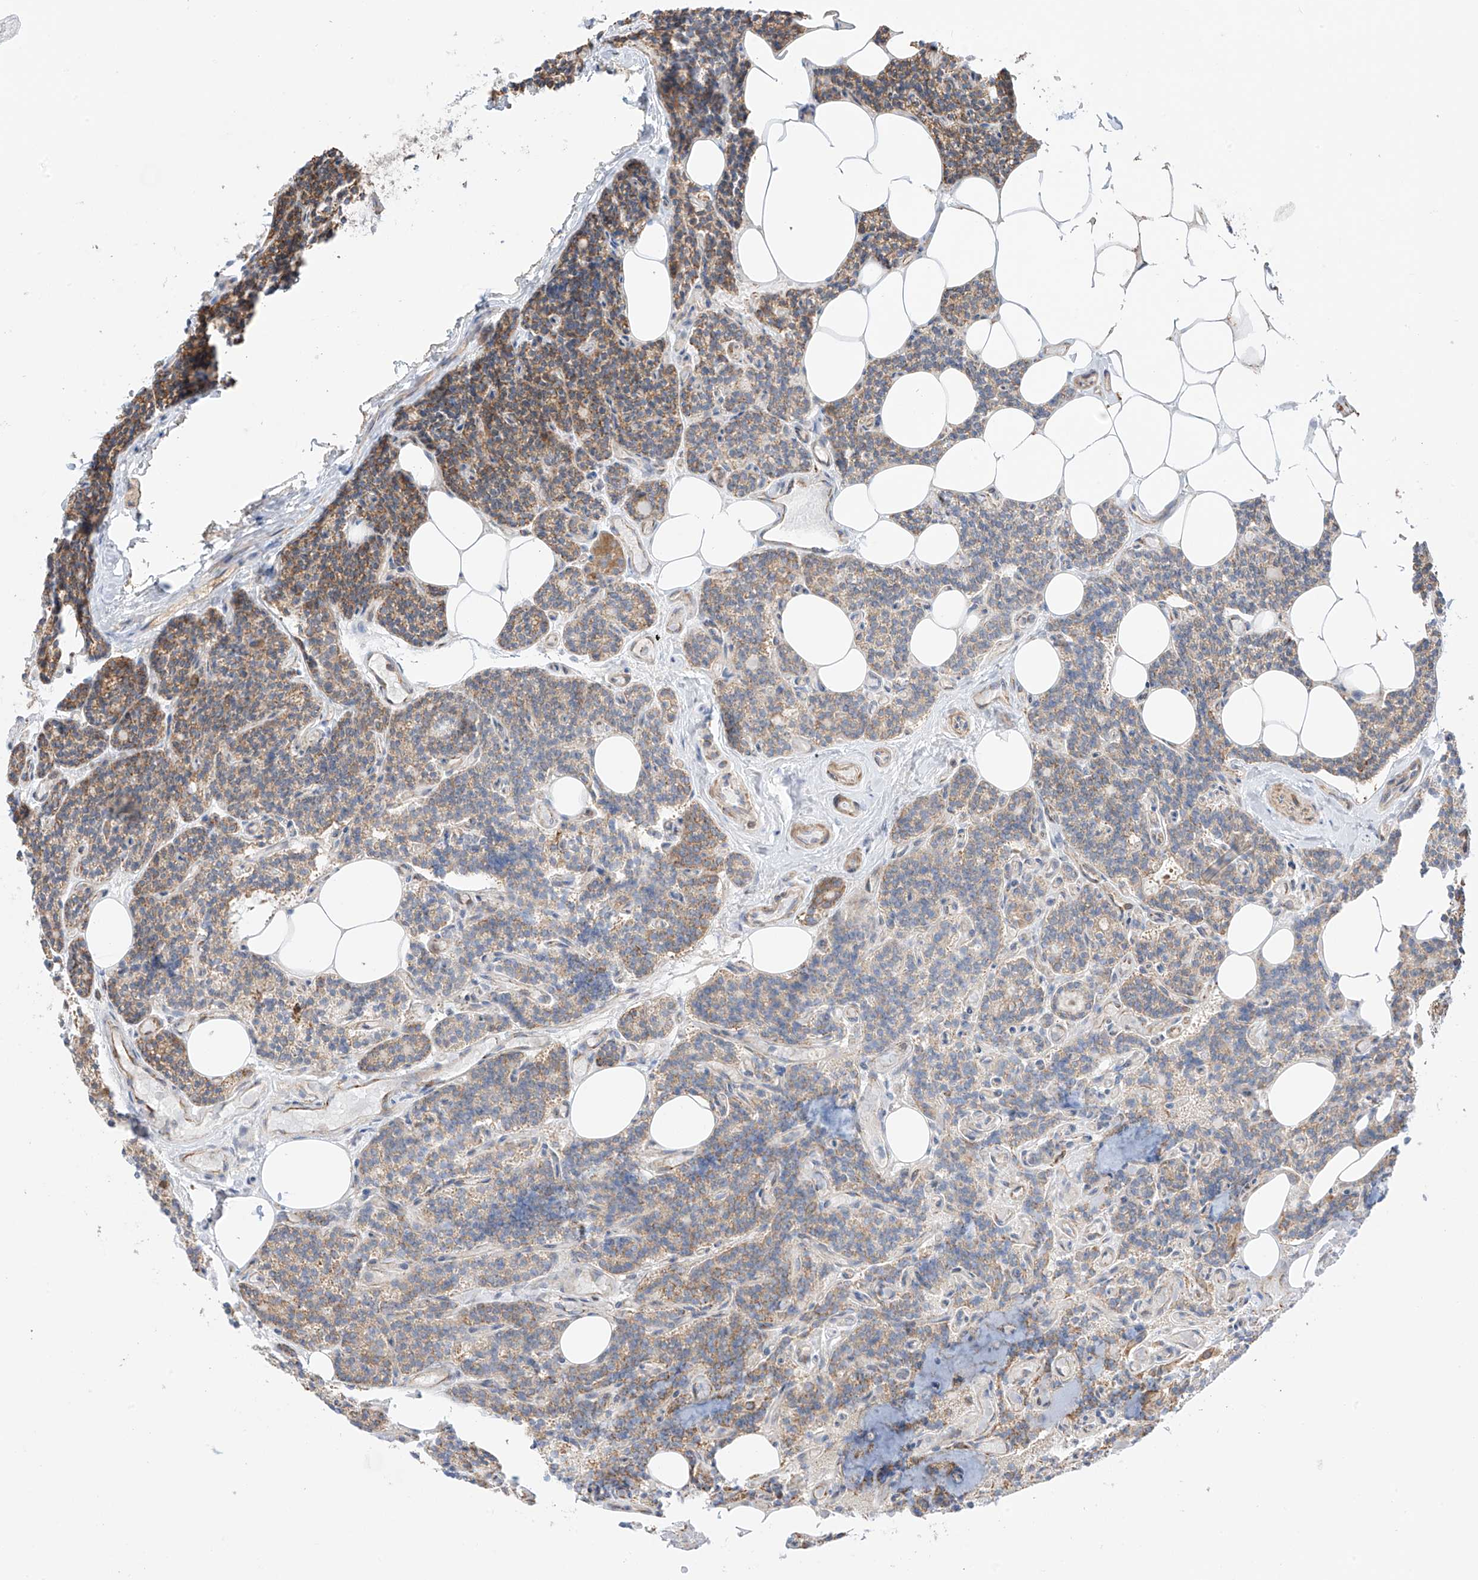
{"staining": {"intensity": "moderate", "quantity": "25%-75%", "location": "cytoplasmic/membranous"}, "tissue": "parathyroid gland", "cell_type": "Glandular cells", "image_type": "normal", "snomed": [{"axis": "morphology", "description": "Normal tissue, NOS"}, {"axis": "topography", "description": "Parathyroid gland"}], "caption": "This is a micrograph of immunohistochemistry (IHC) staining of unremarkable parathyroid gland, which shows moderate positivity in the cytoplasmic/membranous of glandular cells.", "gene": "XKR3", "patient": {"sex": "female", "age": 43}}